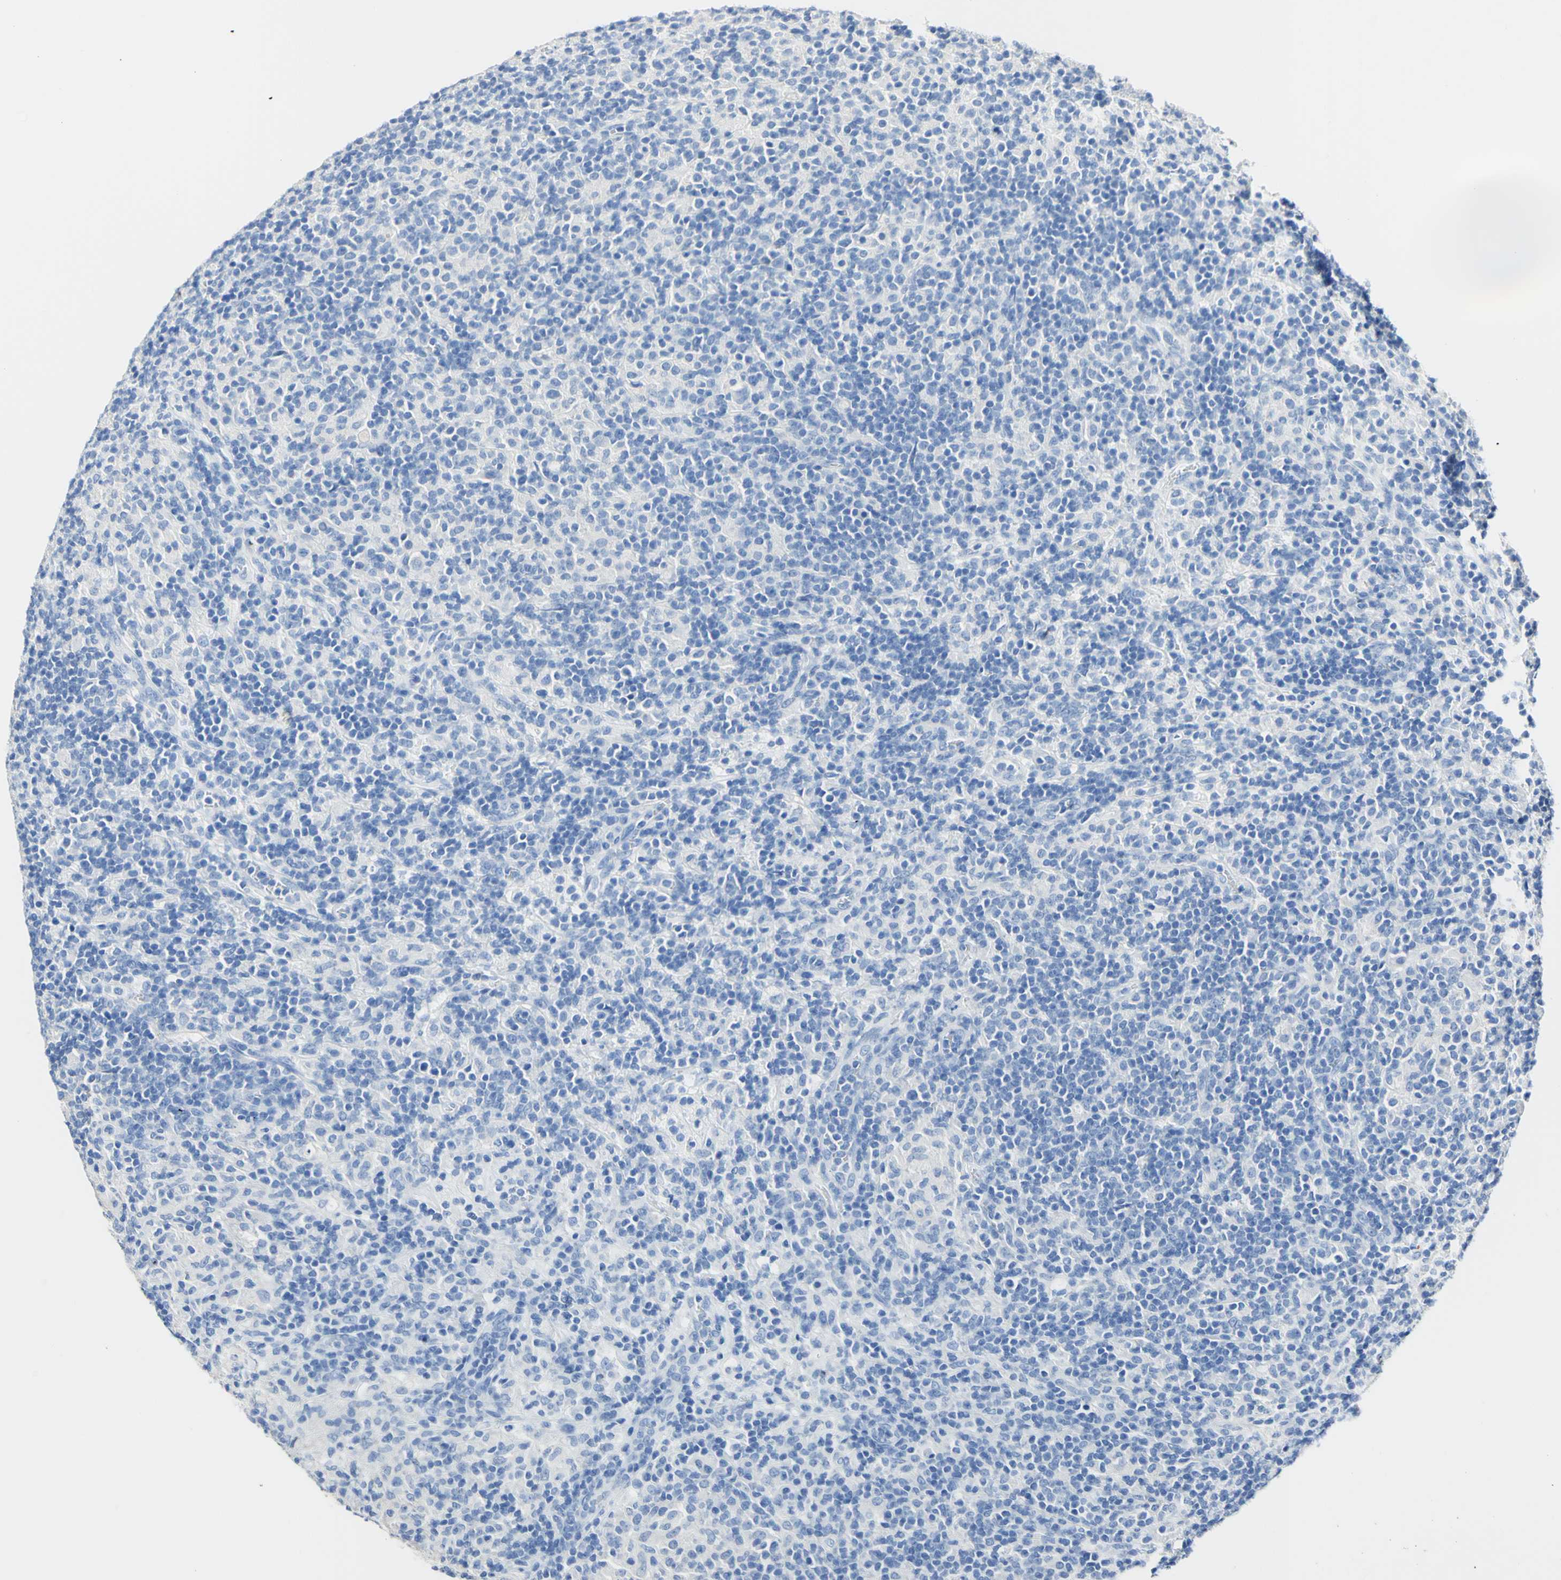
{"staining": {"intensity": "negative", "quantity": "none", "location": "none"}, "tissue": "lymphoma", "cell_type": "Tumor cells", "image_type": "cancer", "snomed": [{"axis": "morphology", "description": "Hodgkin's disease, NOS"}, {"axis": "topography", "description": "Lymph node"}], "caption": "A micrograph of Hodgkin's disease stained for a protein displays no brown staining in tumor cells.", "gene": "DSC2", "patient": {"sex": "male", "age": 70}}